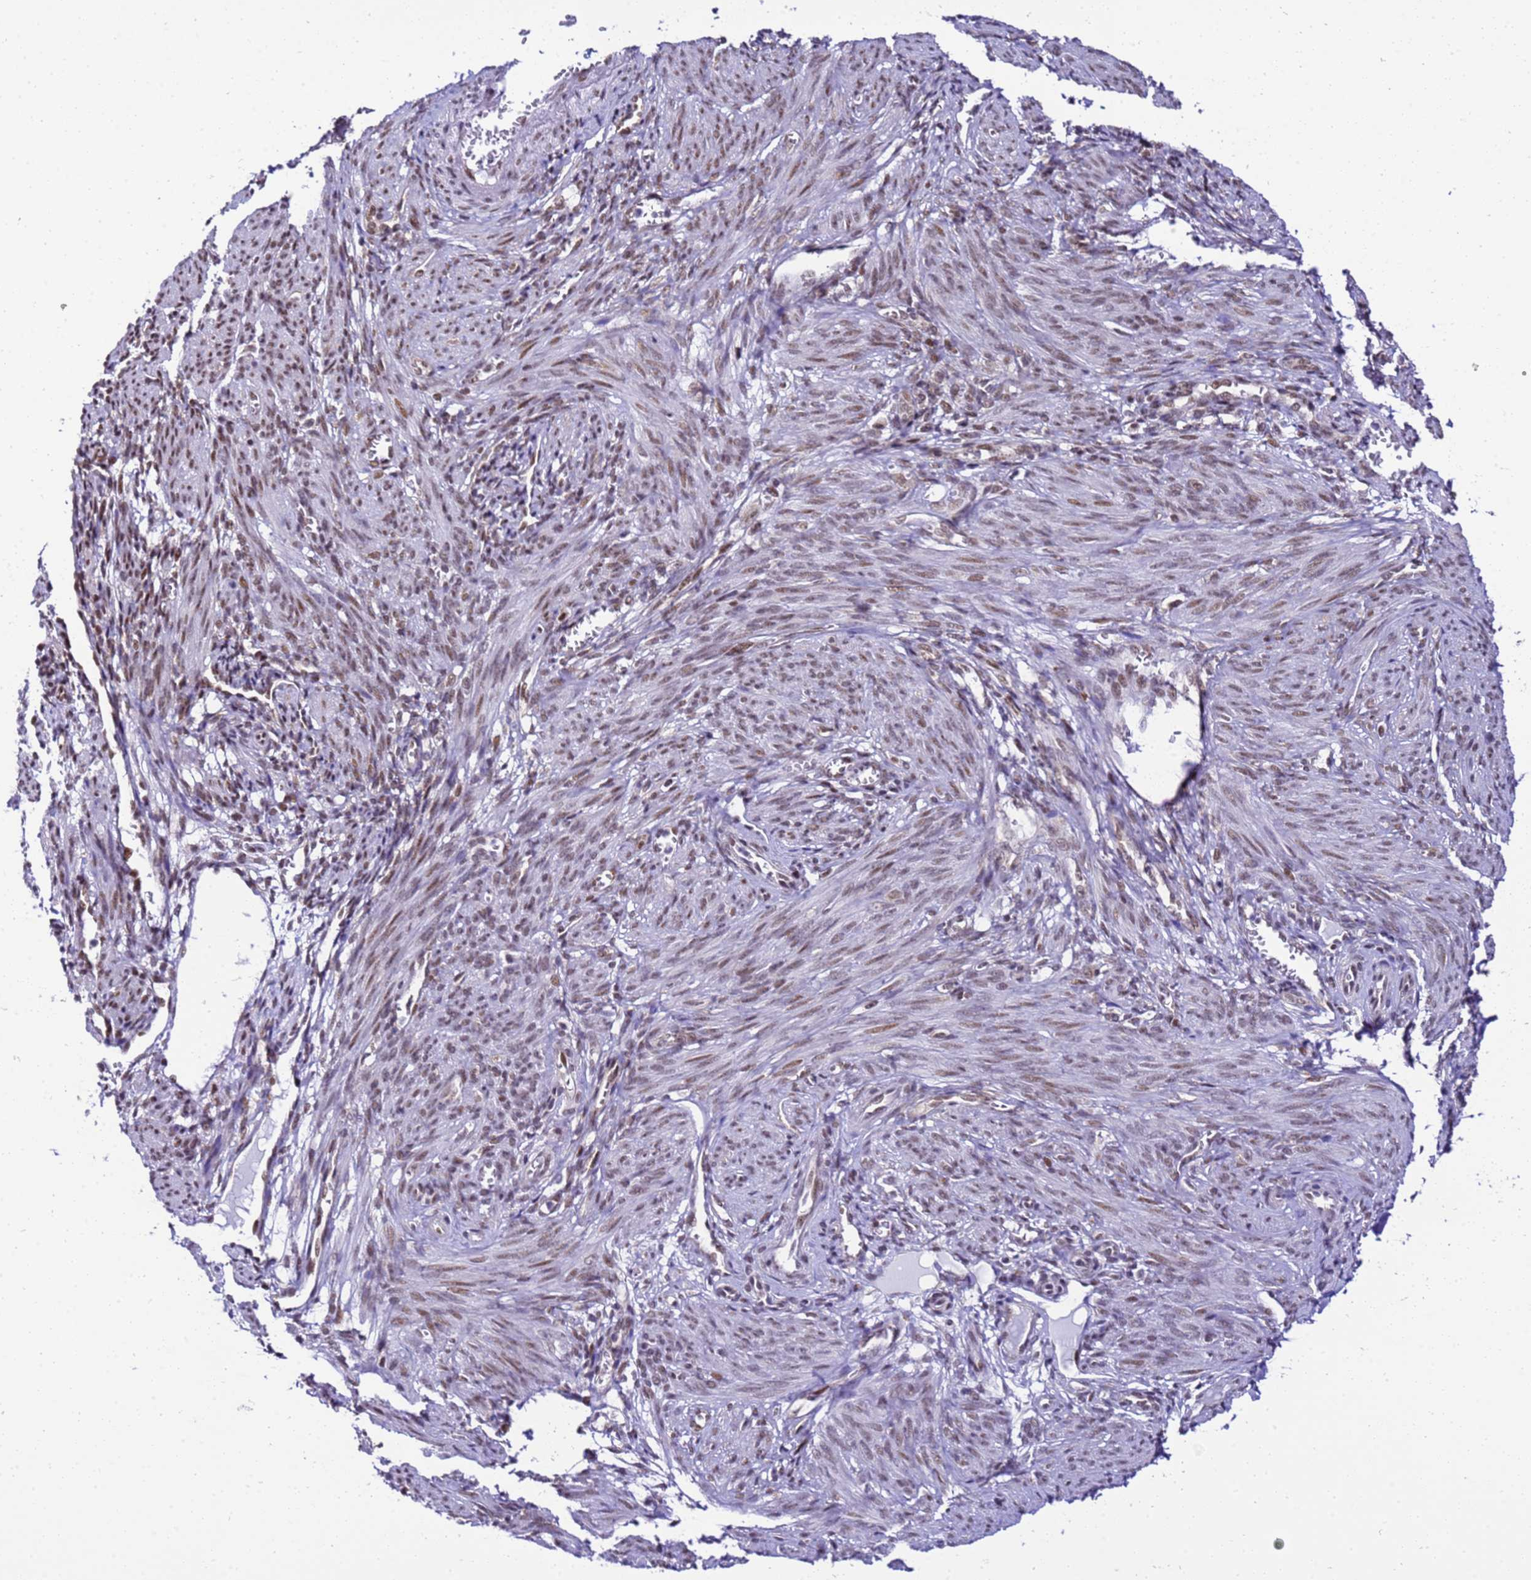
{"staining": {"intensity": "weak", "quantity": "25%-75%", "location": "nuclear"}, "tissue": "smooth muscle", "cell_type": "Smooth muscle cells", "image_type": "normal", "snomed": [{"axis": "morphology", "description": "Normal tissue, NOS"}, {"axis": "topography", "description": "Smooth muscle"}], "caption": "Immunohistochemistry (IHC) of benign smooth muscle displays low levels of weak nuclear expression in about 25%-75% of smooth muscle cells.", "gene": "SMN1", "patient": {"sex": "female", "age": 39}}